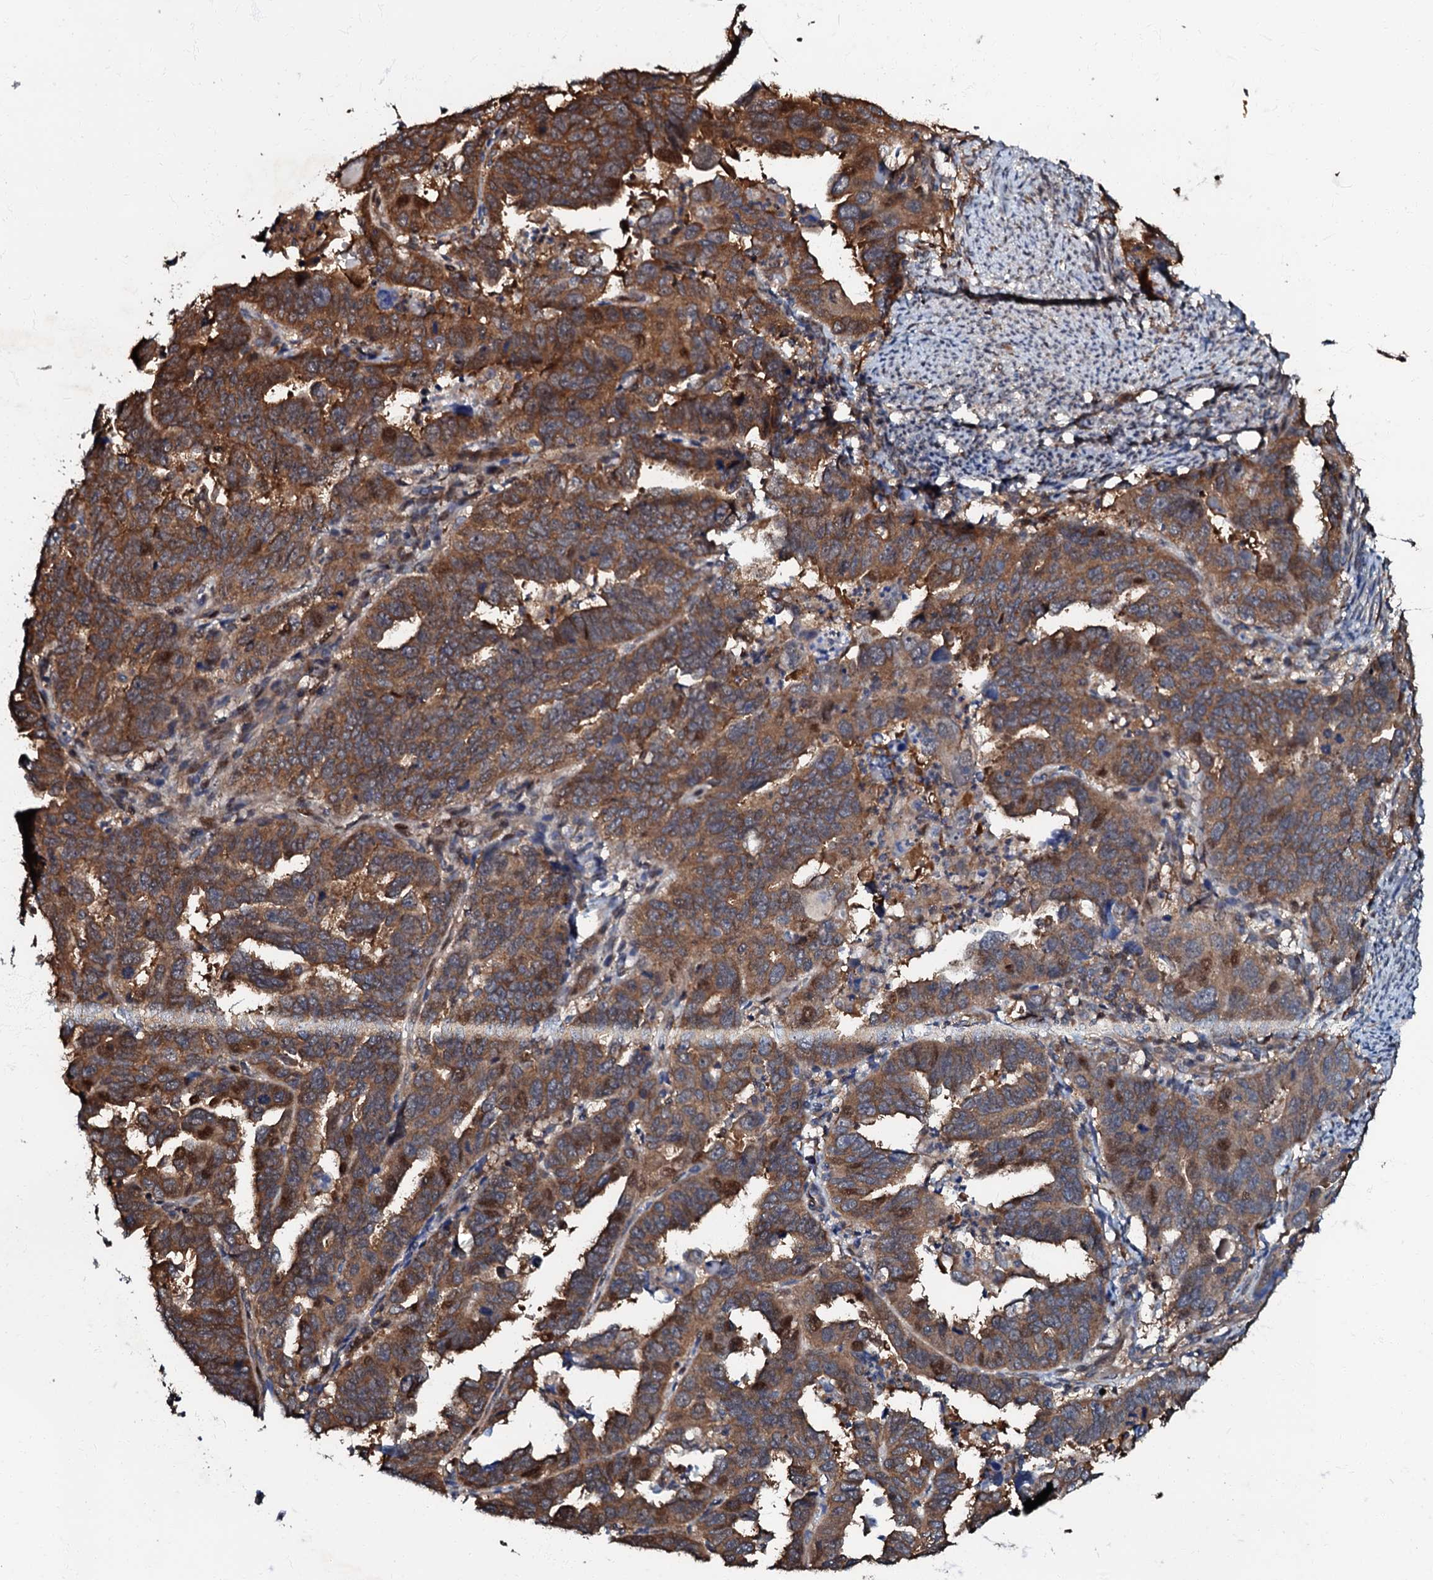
{"staining": {"intensity": "moderate", "quantity": ">75%", "location": "cytoplasmic/membranous"}, "tissue": "endometrial cancer", "cell_type": "Tumor cells", "image_type": "cancer", "snomed": [{"axis": "morphology", "description": "Adenocarcinoma, NOS"}, {"axis": "topography", "description": "Endometrium"}], "caption": "IHC image of neoplastic tissue: human endometrial adenocarcinoma stained using immunohistochemistry (IHC) exhibits medium levels of moderate protein expression localized specifically in the cytoplasmic/membranous of tumor cells, appearing as a cytoplasmic/membranous brown color.", "gene": "OSBP", "patient": {"sex": "female", "age": 65}}